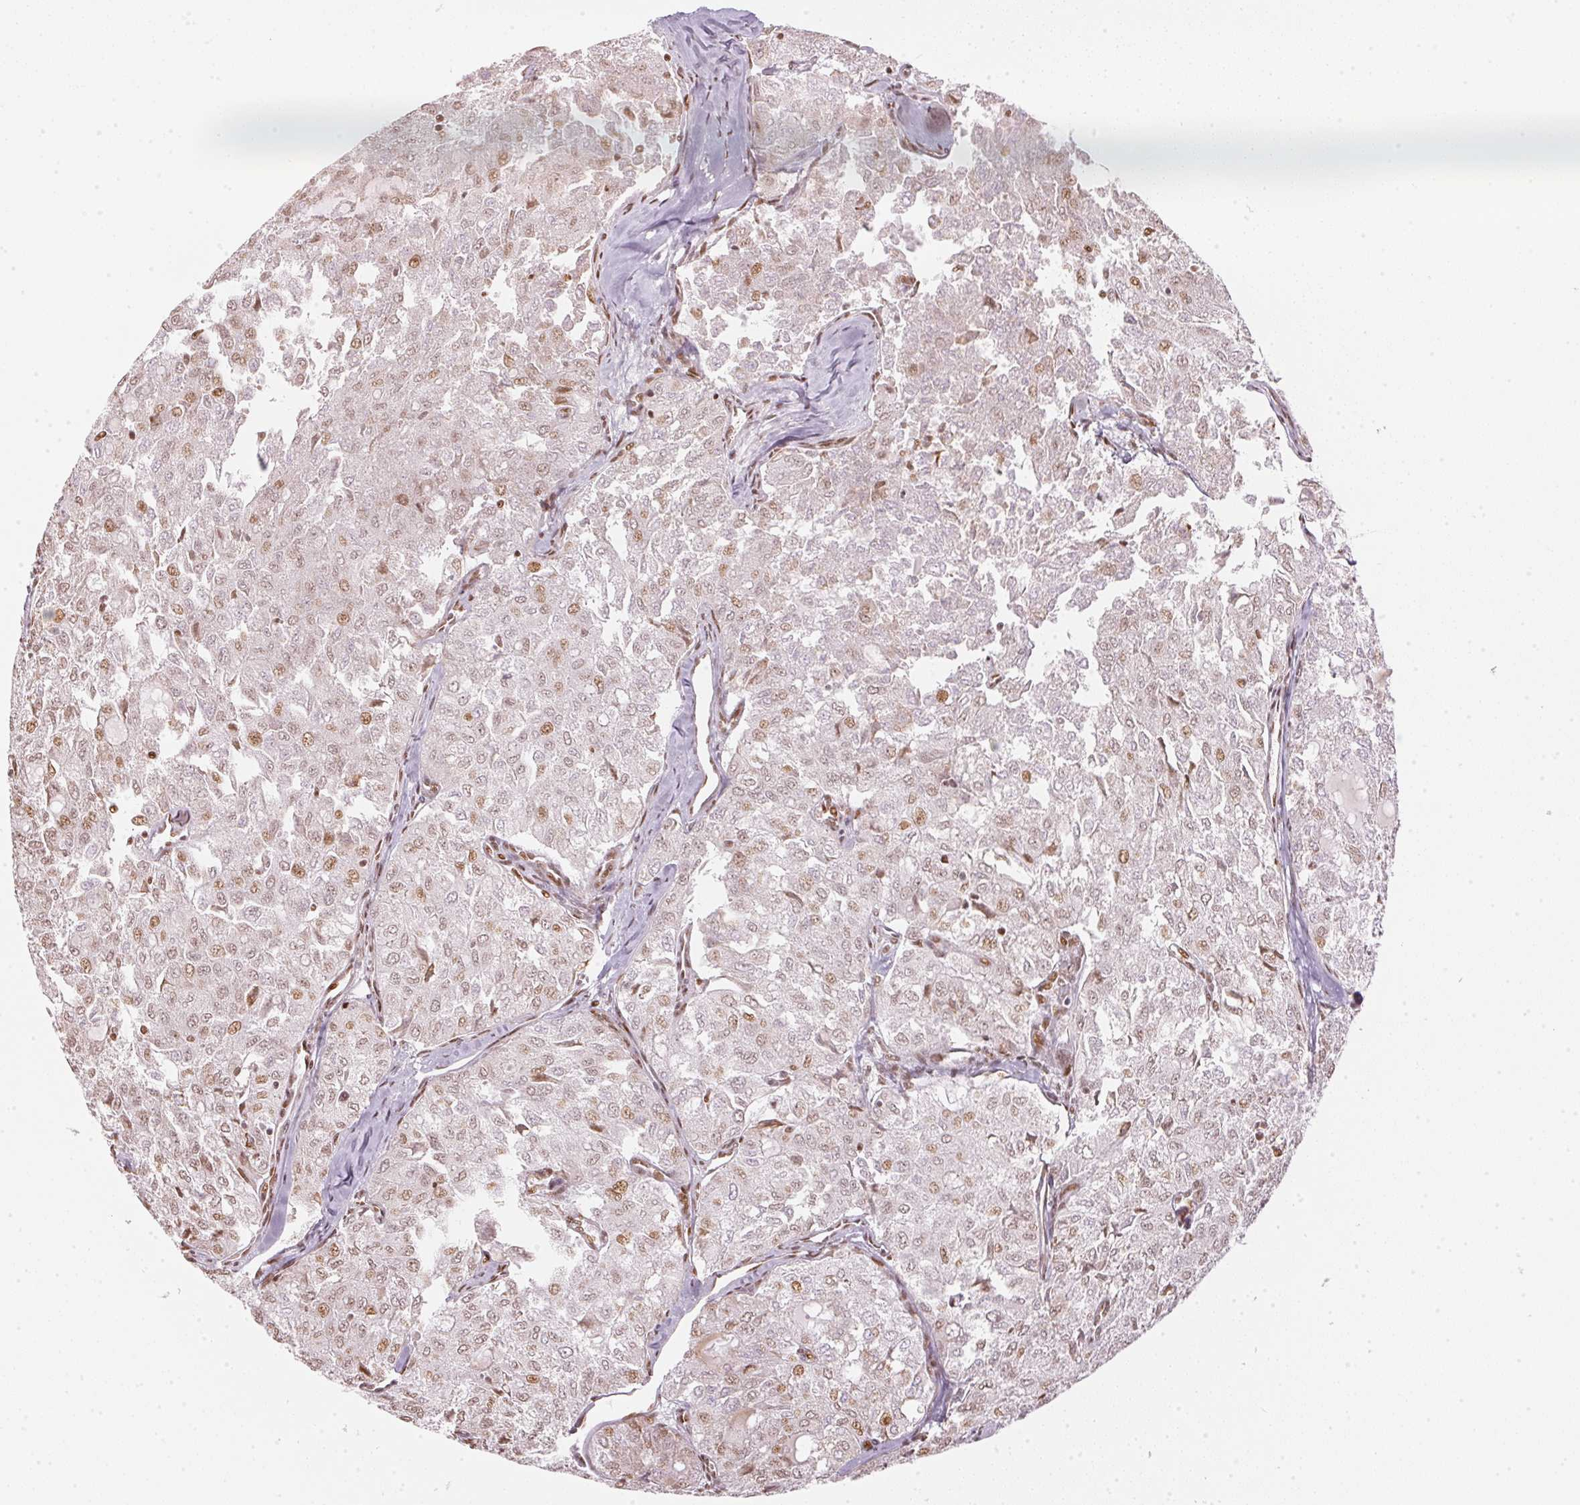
{"staining": {"intensity": "moderate", "quantity": "25%-75%", "location": "nuclear"}, "tissue": "thyroid cancer", "cell_type": "Tumor cells", "image_type": "cancer", "snomed": [{"axis": "morphology", "description": "Follicular adenoma carcinoma, NOS"}, {"axis": "topography", "description": "Thyroid gland"}], "caption": "Protein staining demonstrates moderate nuclear staining in about 25%-75% of tumor cells in thyroid cancer (follicular adenoma carcinoma).", "gene": "KAT6A", "patient": {"sex": "male", "age": 75}}